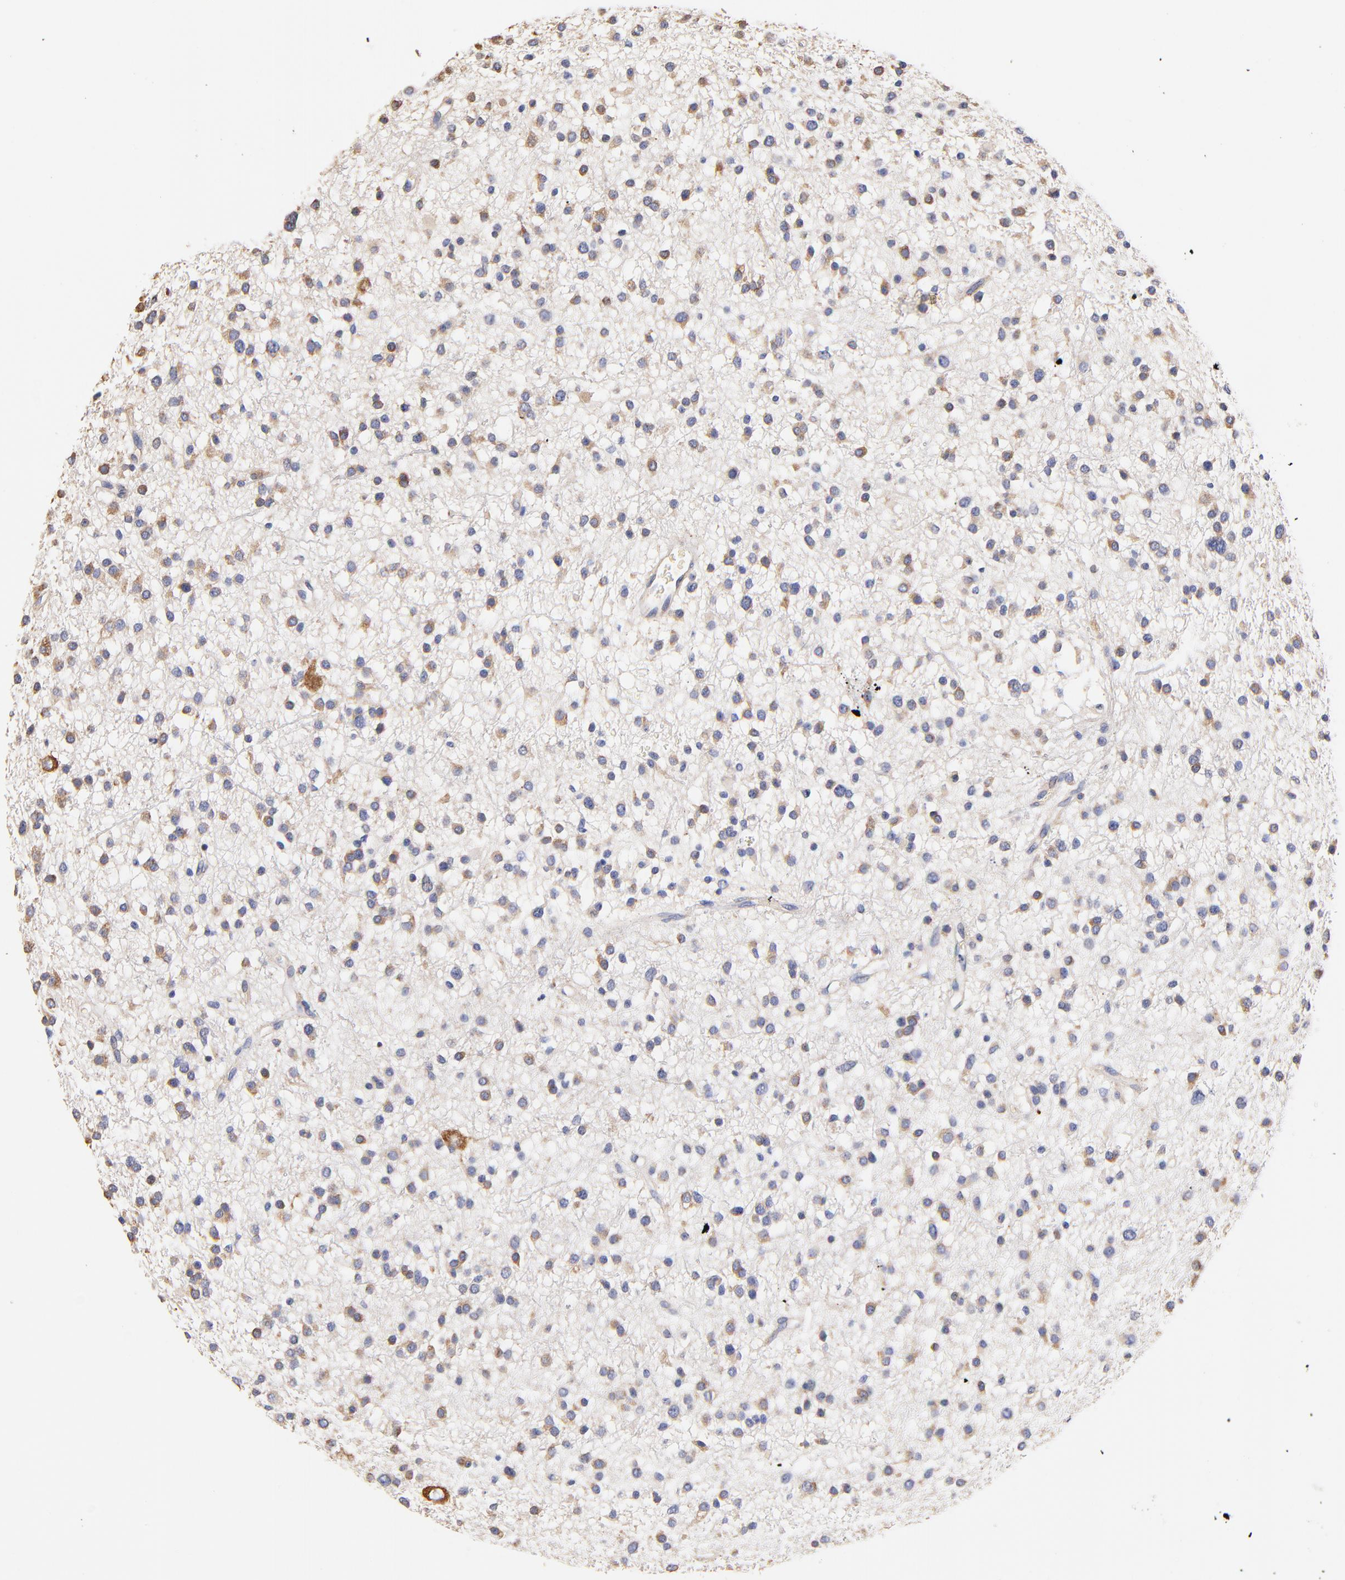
{"staining": {"intensity": "moderate", "quantity": "25%-75%", "location": "cytoplasmic/membranous"}, "tissue": "glioma", "cell_type": "Tumor cells", "image_type": "cancer", "snomed": [{"axis": "morphology", "description": "Glioma, malignant, Low grade"}, {"axis": "topography", "description": "Brain"}], "caption": "Immunohistochemistry (IHC) of malignant low-grade glioma displays medium levels of moderate cytoplasmic/membranous positivity in about 25%-75% of tumor cells.", "gene": "HS3ST1", "patient": {"sex": "female", "age": 36}}